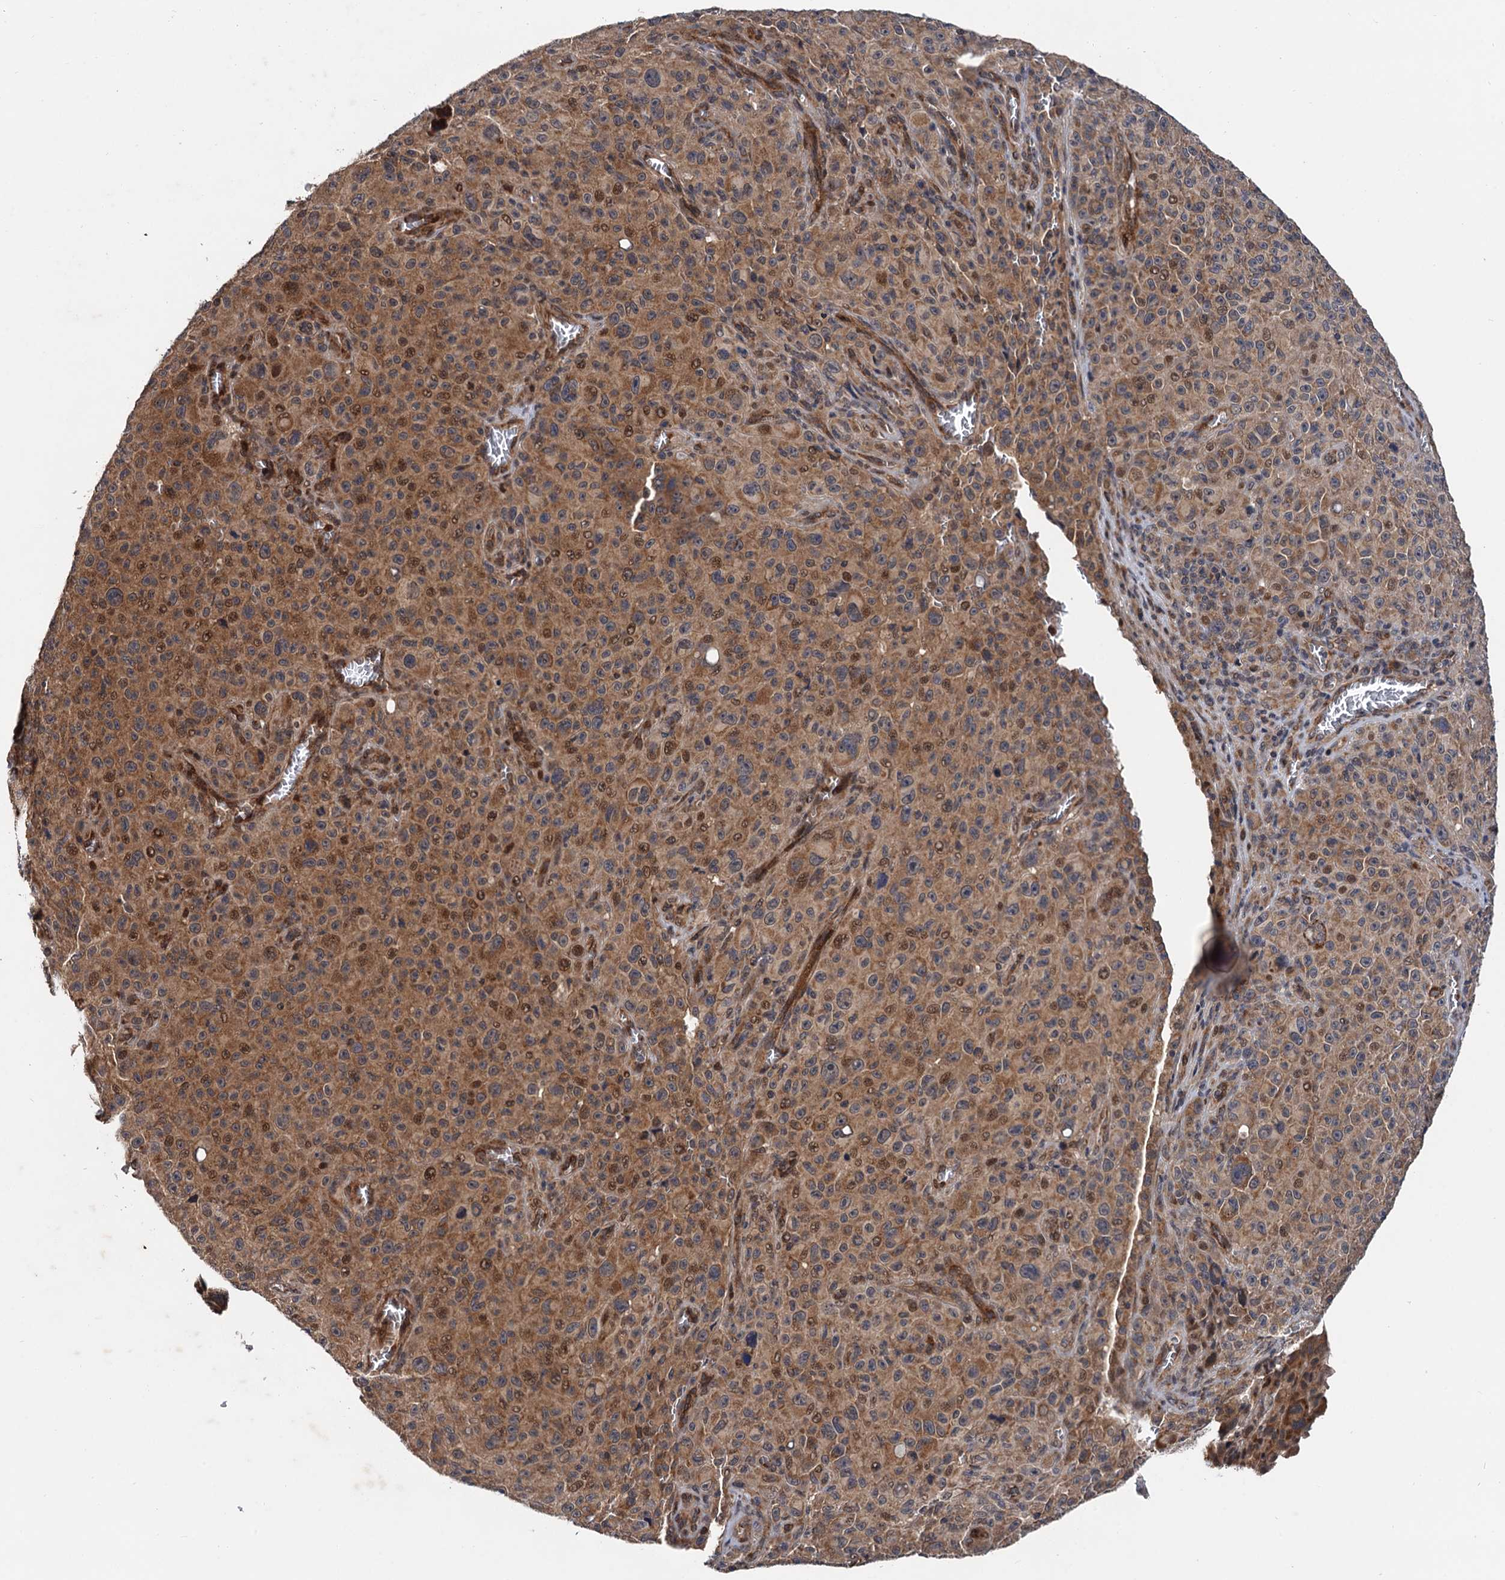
{"staining": {"intensity": "moderate", "quantity": ">75%", "location": "cytoplasmic/membranous,nuclear"}, "tissue": "melanoma", "cell_type": "Tumor cells", "image_type": "cancer", "snomed": [{"axis": "morphology", "description": "Malignant melanoma, NOS"}, {"axis": "topography", "description": "Skin"}], "caption": "Melanoma stained for a protein (brown) shows moderate cytoplasmic/membranous and nuclear positive staining in approximately >75% of tumor cells.", "gene": "NAA16", "patient": {"sex": "female", "age": 82}}